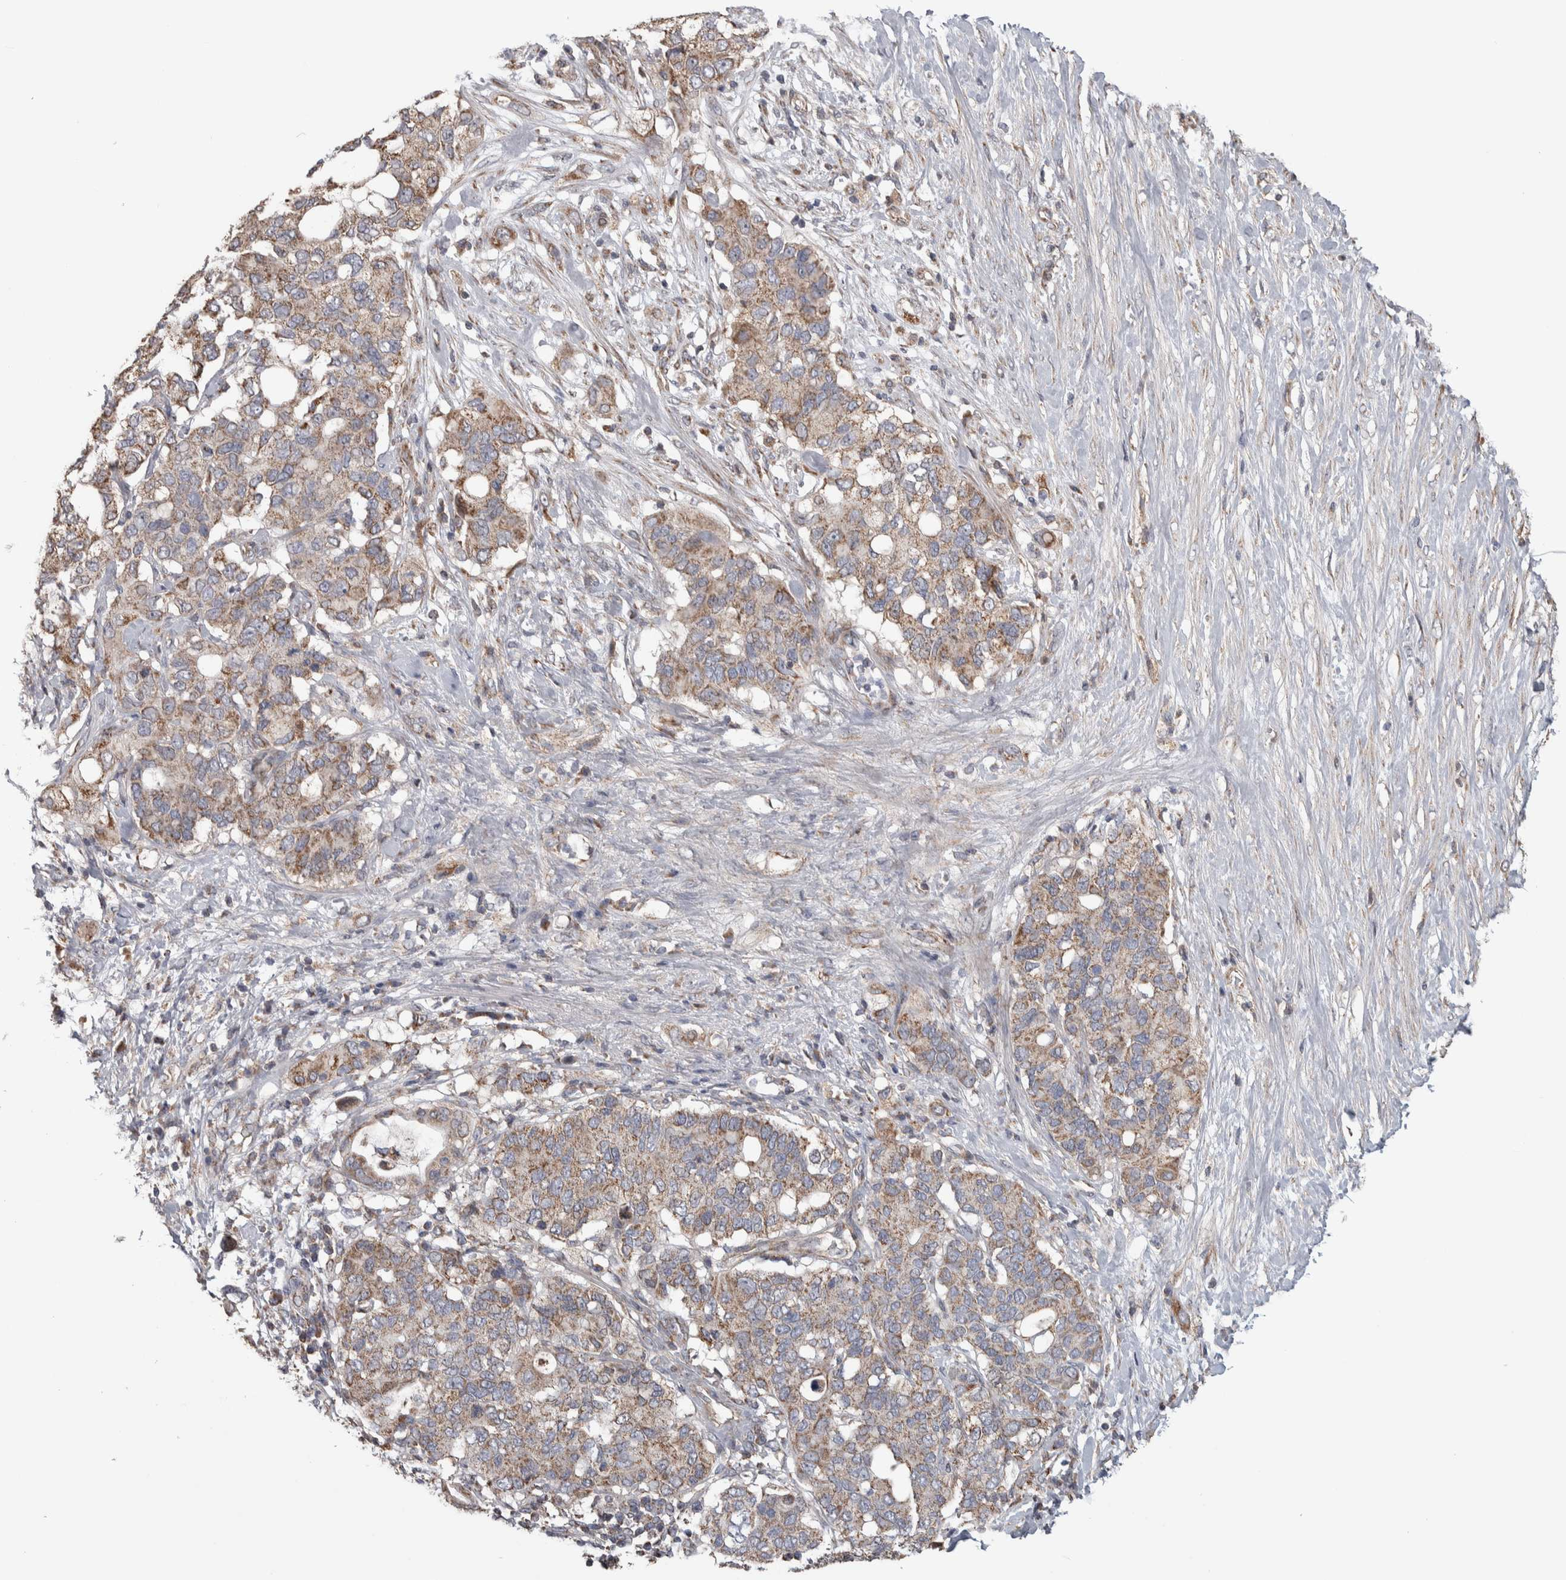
{"staining": {"intensity": "weak", "quantity": ">75%", "location": "cytoplasmic/membranous"}, "tissue": "pancreatic cancer", "cell_type": "Tumor cells", "image_type": "cancer", "snomed": [{"axis": "morphology", "description": "Adenocarcinoma, NOS"}, {"axis": "topography", "description": "Pancreas"}], "caption": "Brown immunohistochemical staining in pancreatic cancer displays weak cytoplasmic/membranous expression in approximately >75% of tumor cells.", "gene": "SCO1", "patient": {"sex": "female", "age": 56}}